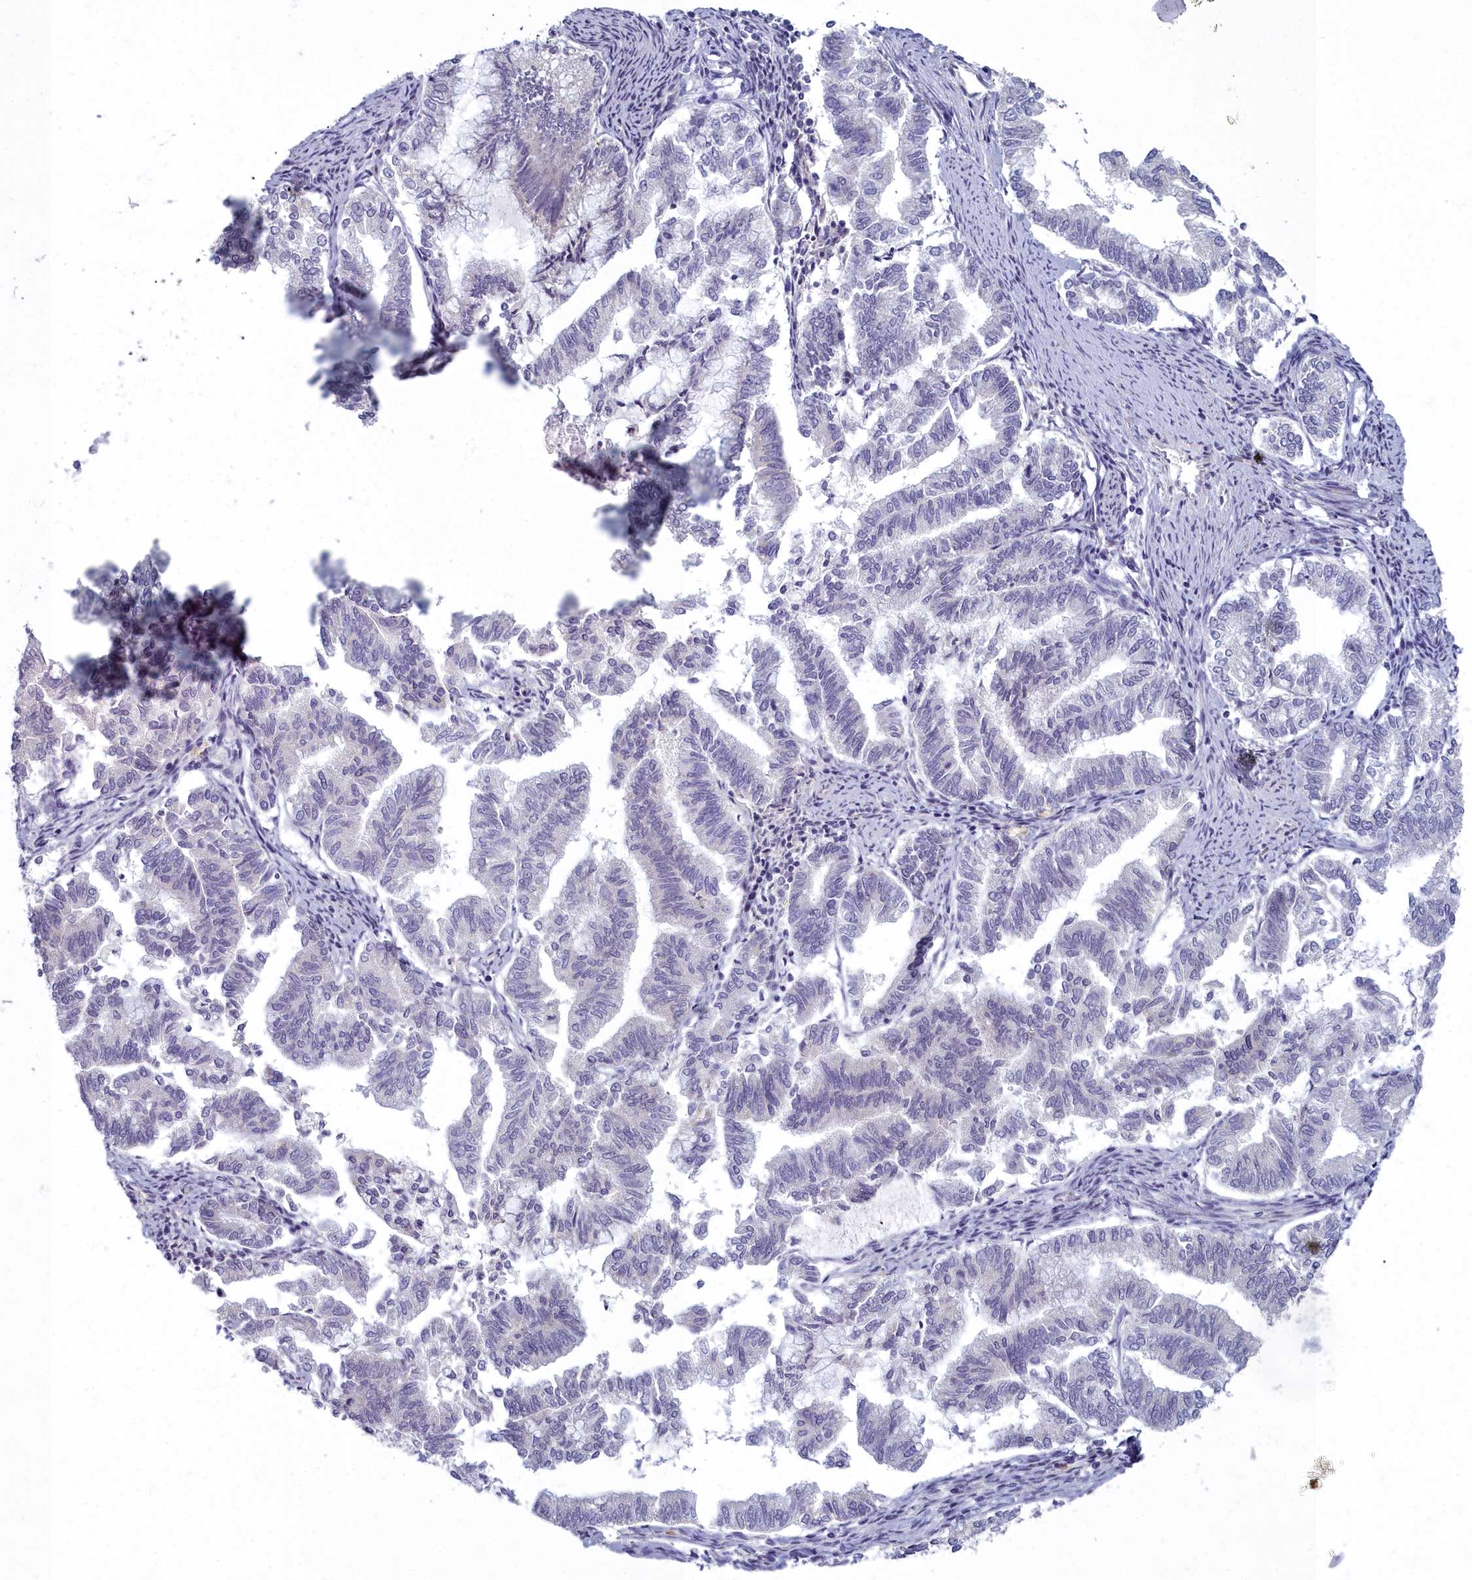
{"staining": {"intensity": "negative", "quantity": "none", "location": "none"}, "tissue": "endometrial cancer", "cell_type": "Tumor cells", "image_type": "cancer", "snomed": [{"axis": "morphology", "description": "Adenocarcinoma, NOS"}, {"axis": "topography", "description": "Endometrium"}], "caption": "Adenocarcinoma (endometrial) was stained to show a protein in brown. There is no significant expression in tumor cells.", "gene": "ARL15", "patient": {"sex": "female", "age": 79}}